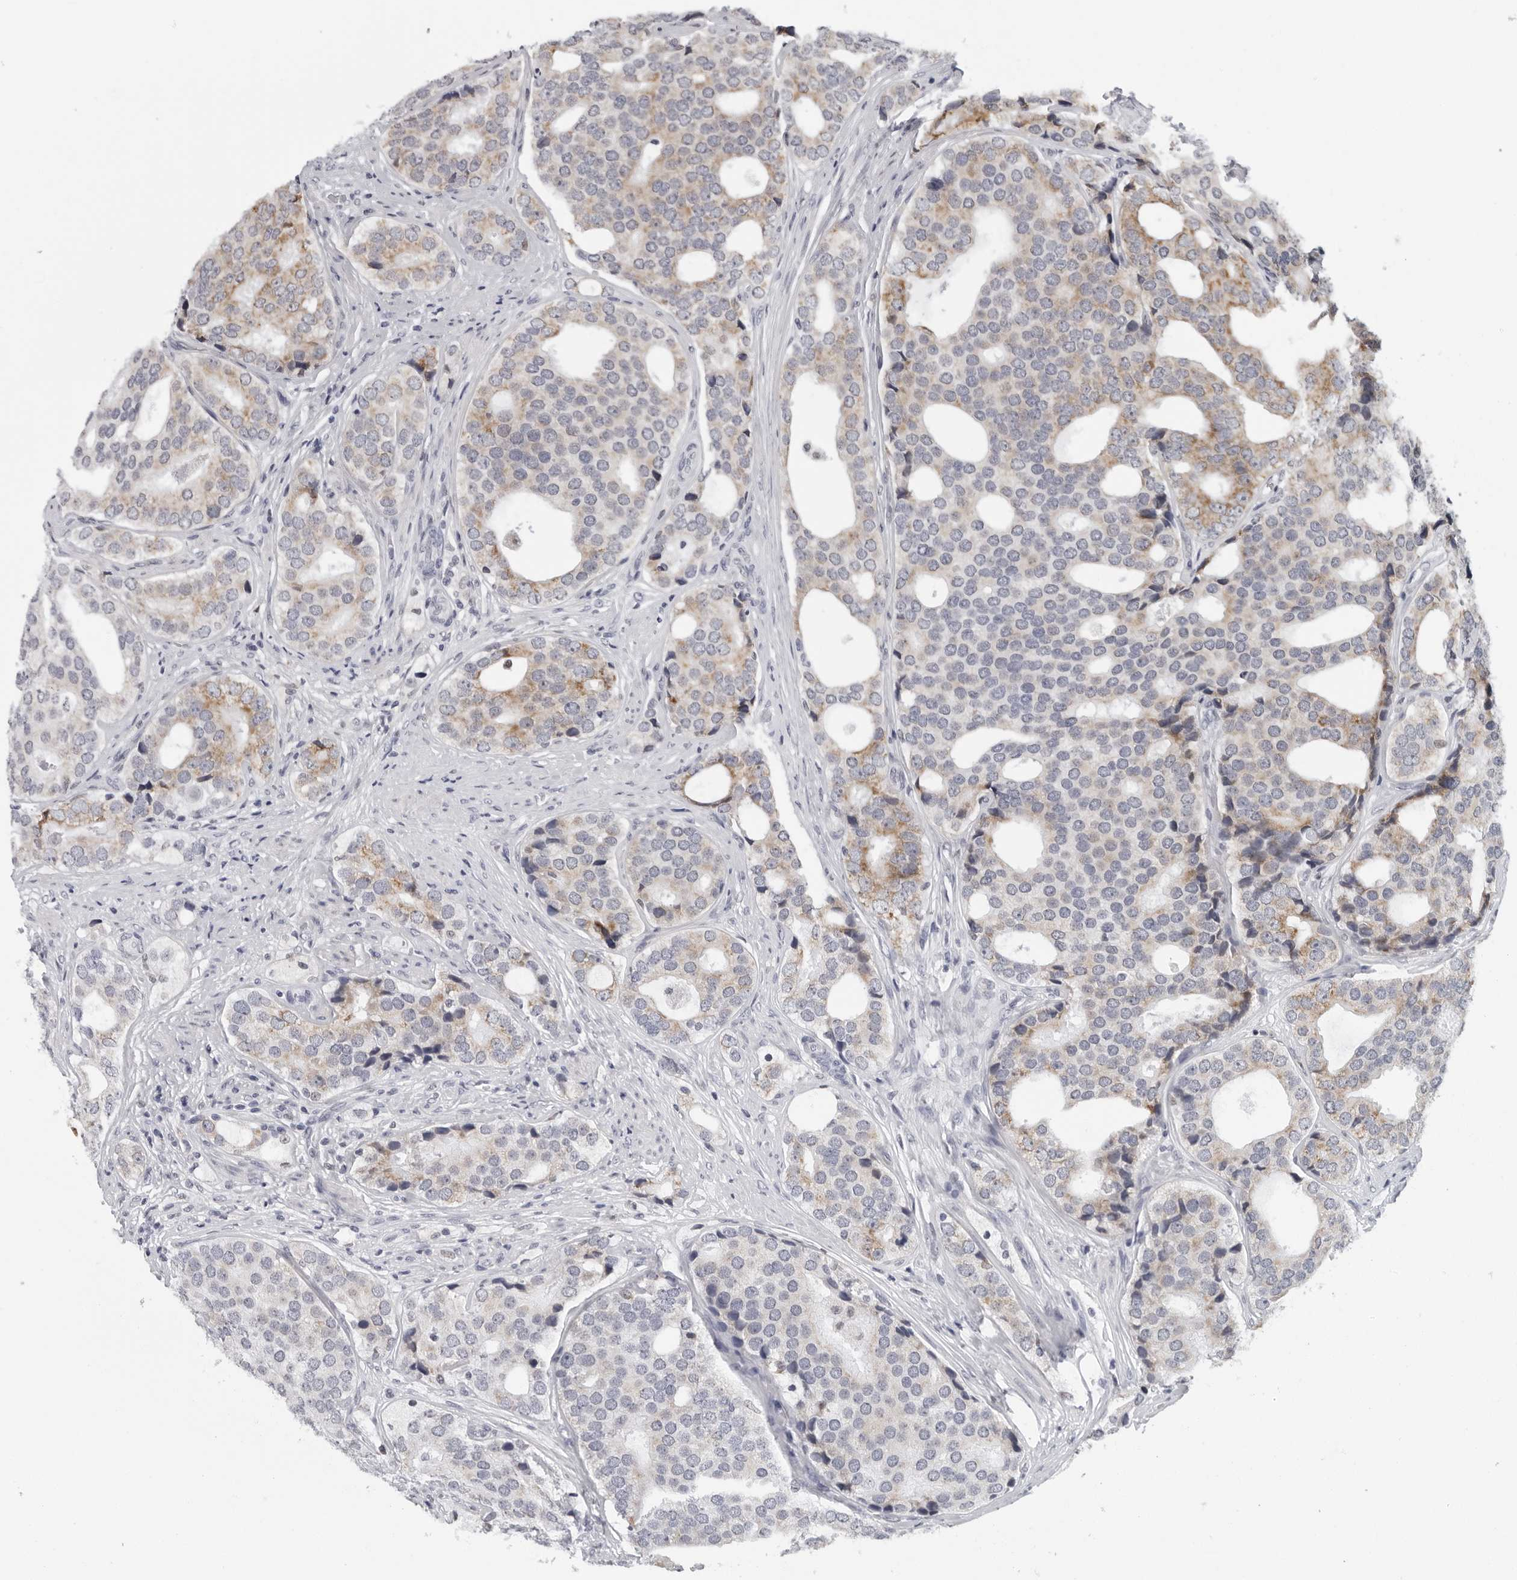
{"staining": {"intensity": "weak", "quantity": "25%-75%", "location": "cytoplasmic/membranous"}, "tissue": "prostate cancer", "cell_type": "Tumor cells", "image_type": "cancer", "snomed": [{"axis": "morphology", "description": "Adenocarcinoma, High grade"}, {"axis": "topography", "description": "Prostate"}], "caption": "Human prostate cancer stained with a brown dye shows weak cytoplasmic/membranous positive positivity in approximately 25%-75% of tumor cells.", "gene": "CPT2", "patient": {"sex": "male", "age": 56}}